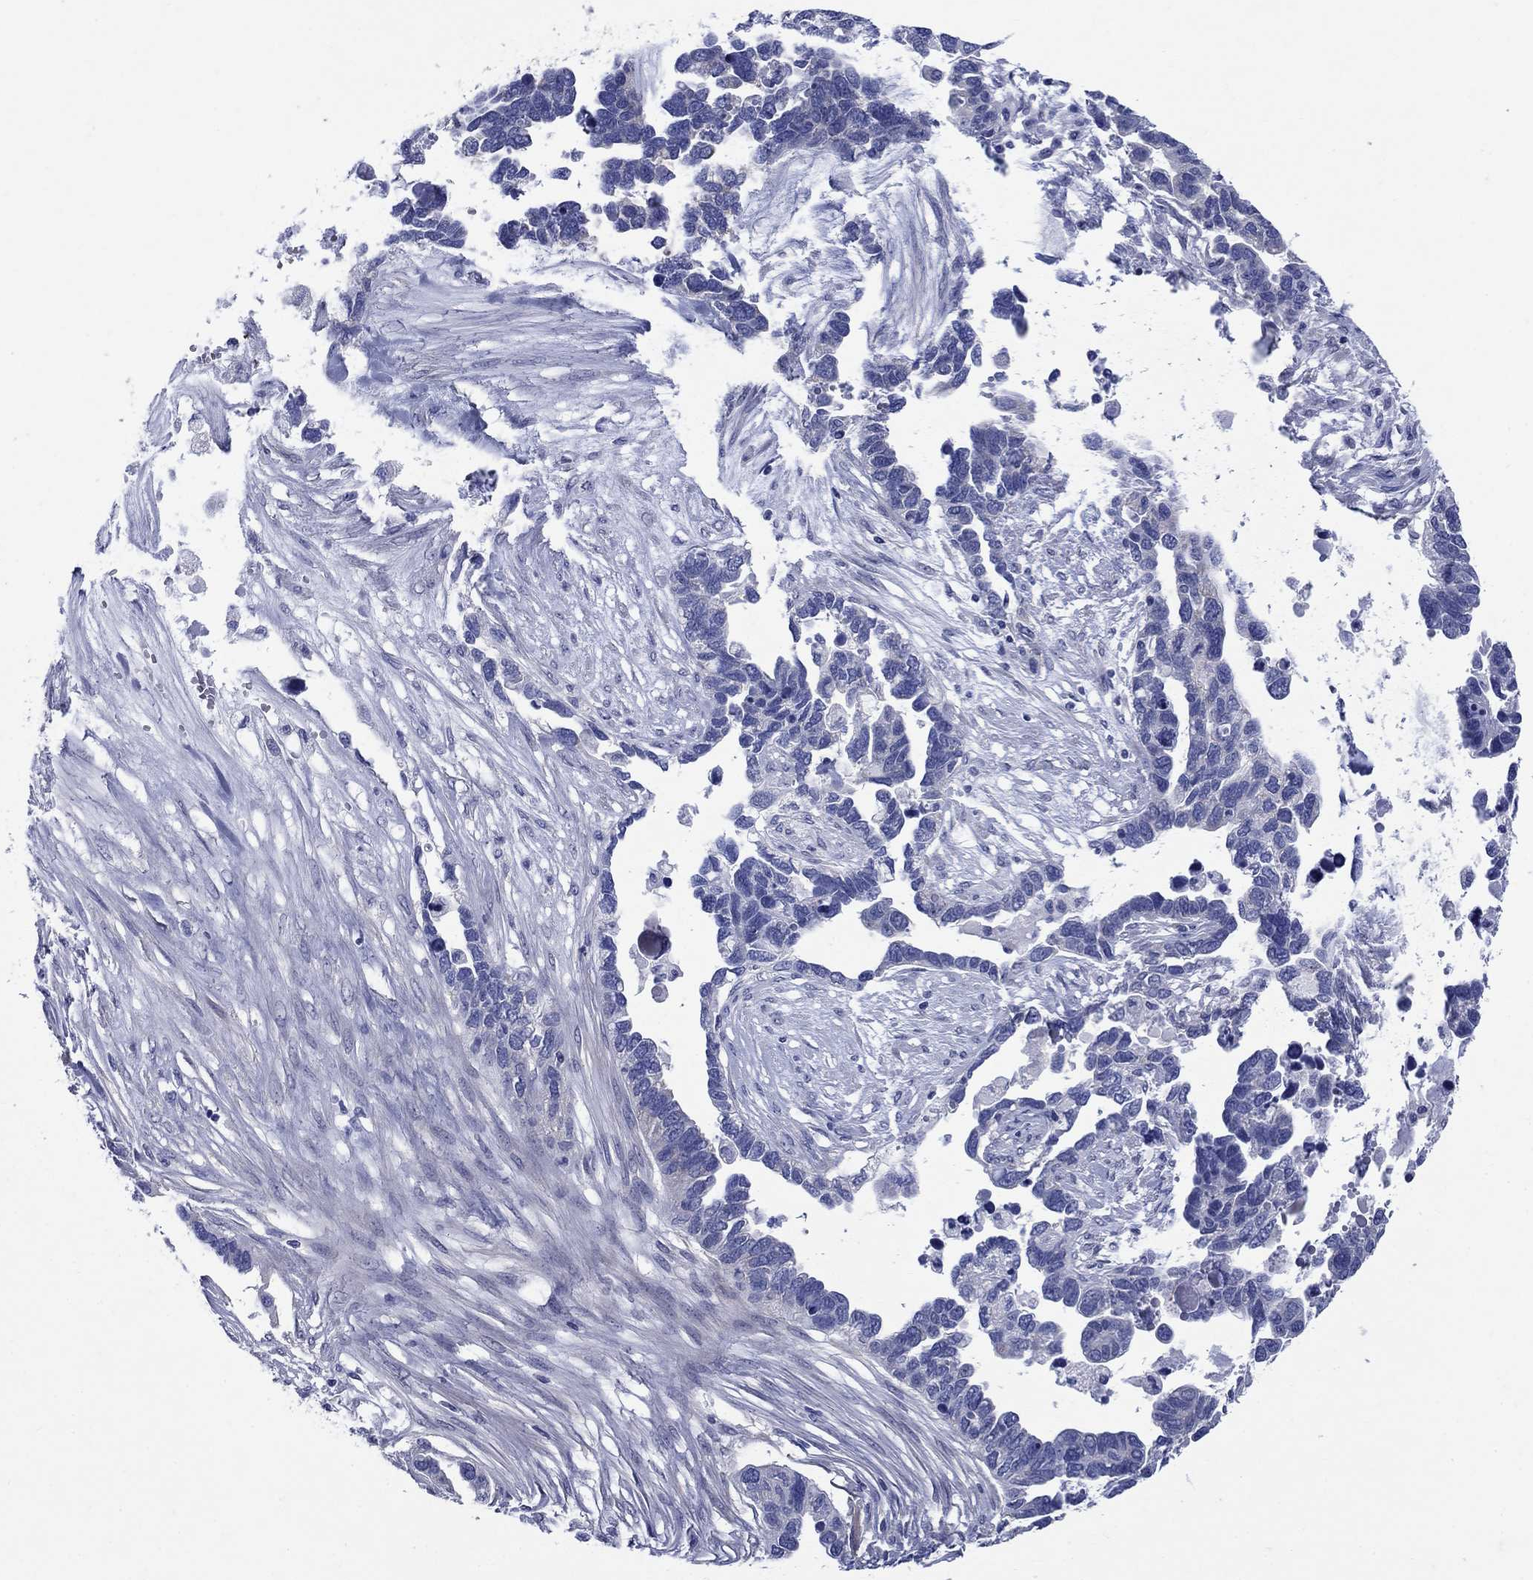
{"staining": {"intensity": "negative", "quantity": "none", "location": "none"}, "tissue": "ovarian cancer", "cell_type": "Tumor cells", "image_type": "cancer", "snomed": [{"axis": "morphology", "description": "Cystadenocarcinoma, serous, NOS"}, {"axis": "topography", "description": "Ovary"}], "caption": "Photomicrograph shows no significant protein expression in tumor cells of serous cystadenocarcinoma (ovarian).", "gene": "SULT2B1", "patient": {"sex": "female", "age": 54}}